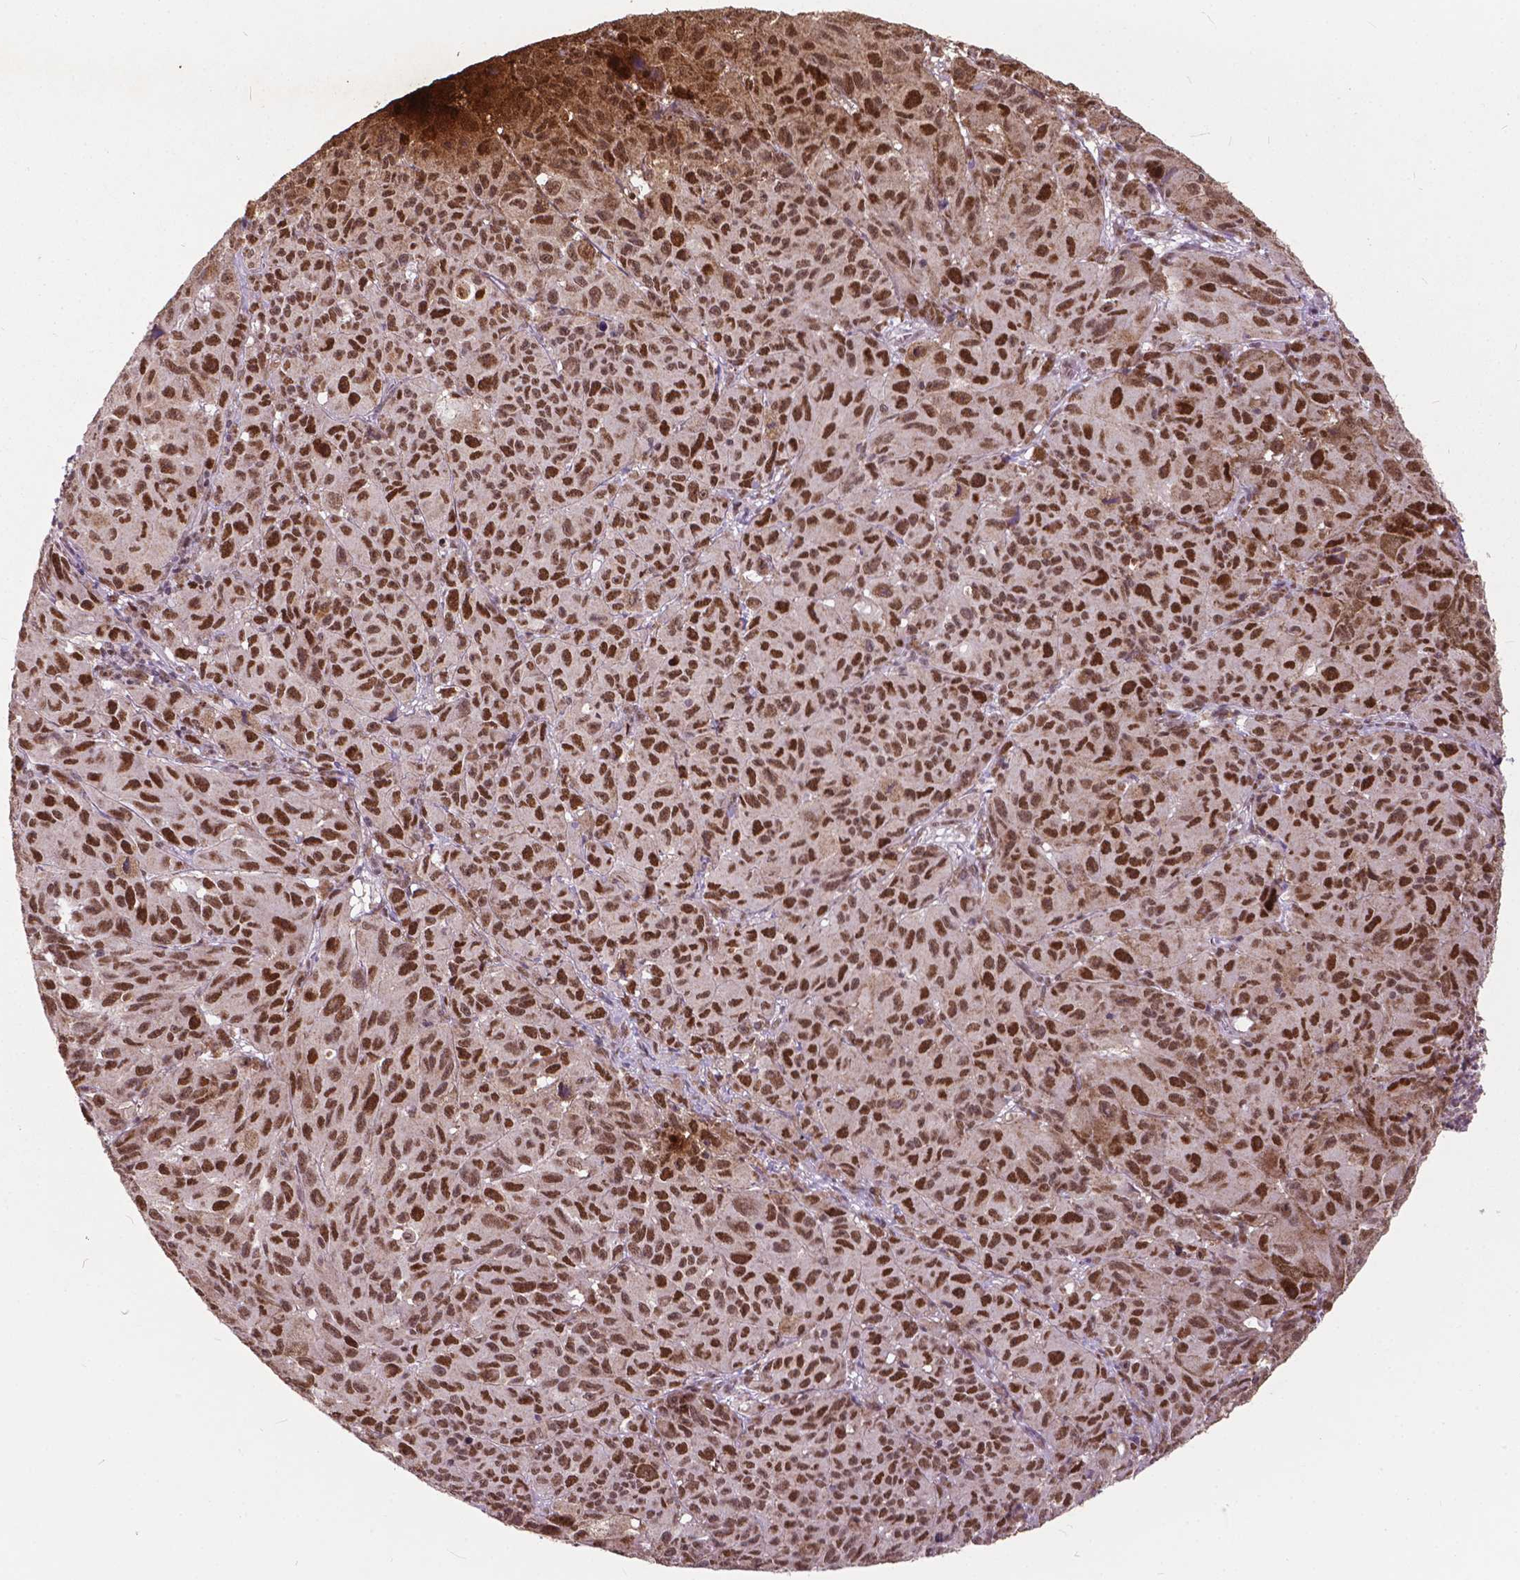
{"staining": {"intensity": "strong", "quantity": ">75%", "location": "nuclear"}, "tissue": "melanoma", "cell_type": "Tumor cells", "image_type": "cancer", "snomed": [{"axis": "morphology", "description": "Malignant melanoma, NOS"}, {"axis": "topography", "description": "Vulva, labia, clitoris and Bartholin´s gland, NO"}], "caption": "Protein expression analysis of human melanoma reveals strong nuclear expression in approximately >75% of tumor cells. Using DAB (brown) and hematoxylin (blue) stains, captured at high magnification using brightfield microscopy.", "gene": "MSH2", "patient": {"sex": "female", "age": 75}}